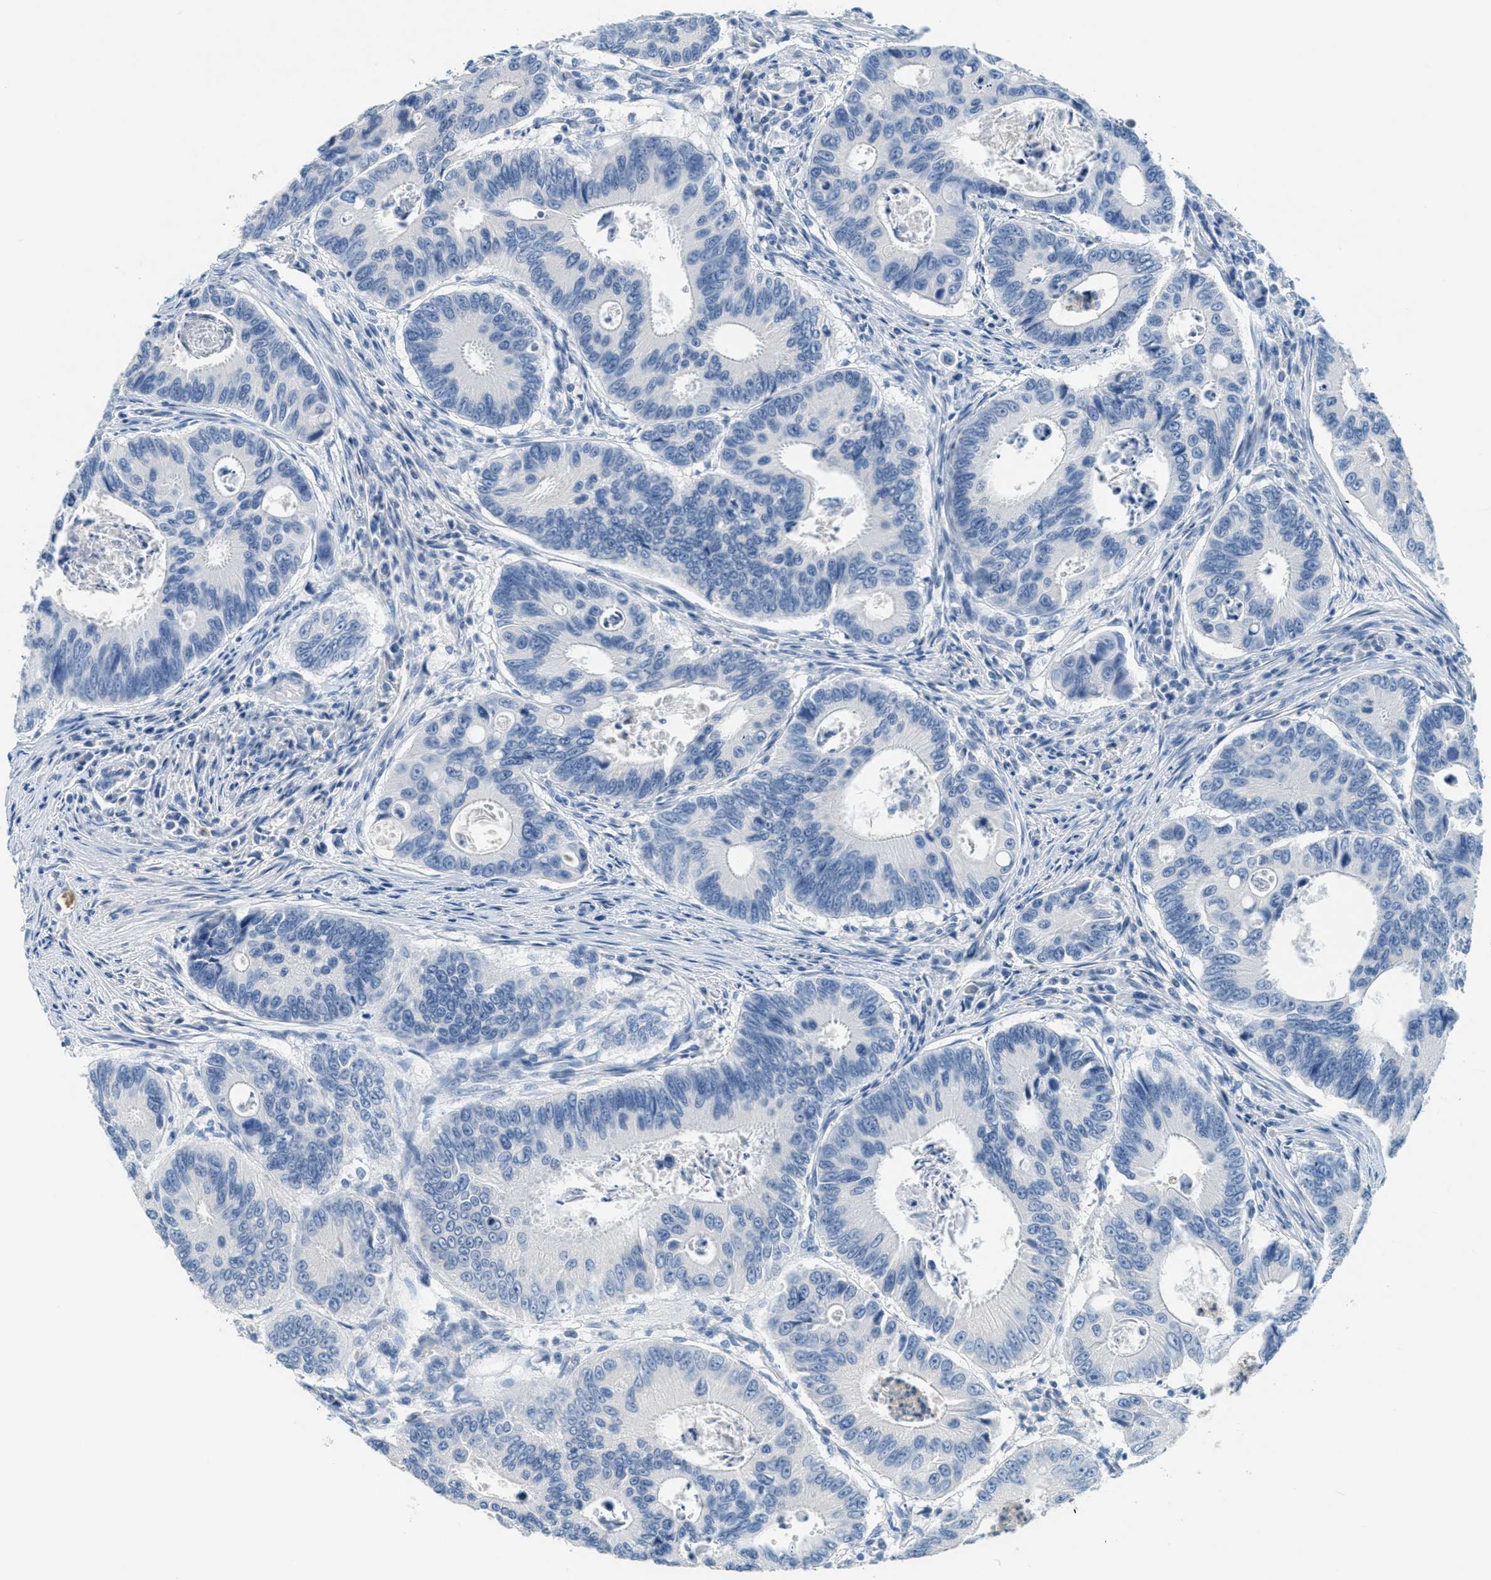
{"staining": {"intensity": "negative", "quantity": "none", "location": "none"}, "tissue": "colorectal cancer", "cell_type": "Tumor cells", "image_type": "cancer", "snomed": [{"axis": "morphology", "description": "Inflammation, NOS"}, {"axis": "morphology", "description": "Adenocarcinoma, NOS"}, {"axis": "topography", "description": "Colon"}], "caption": "Micrograph shows no significant protein staining in tumor cells of colorectal adenocarcinoma.", "gene": "A2M", "patient": {"sex": "male", "age": 72}}